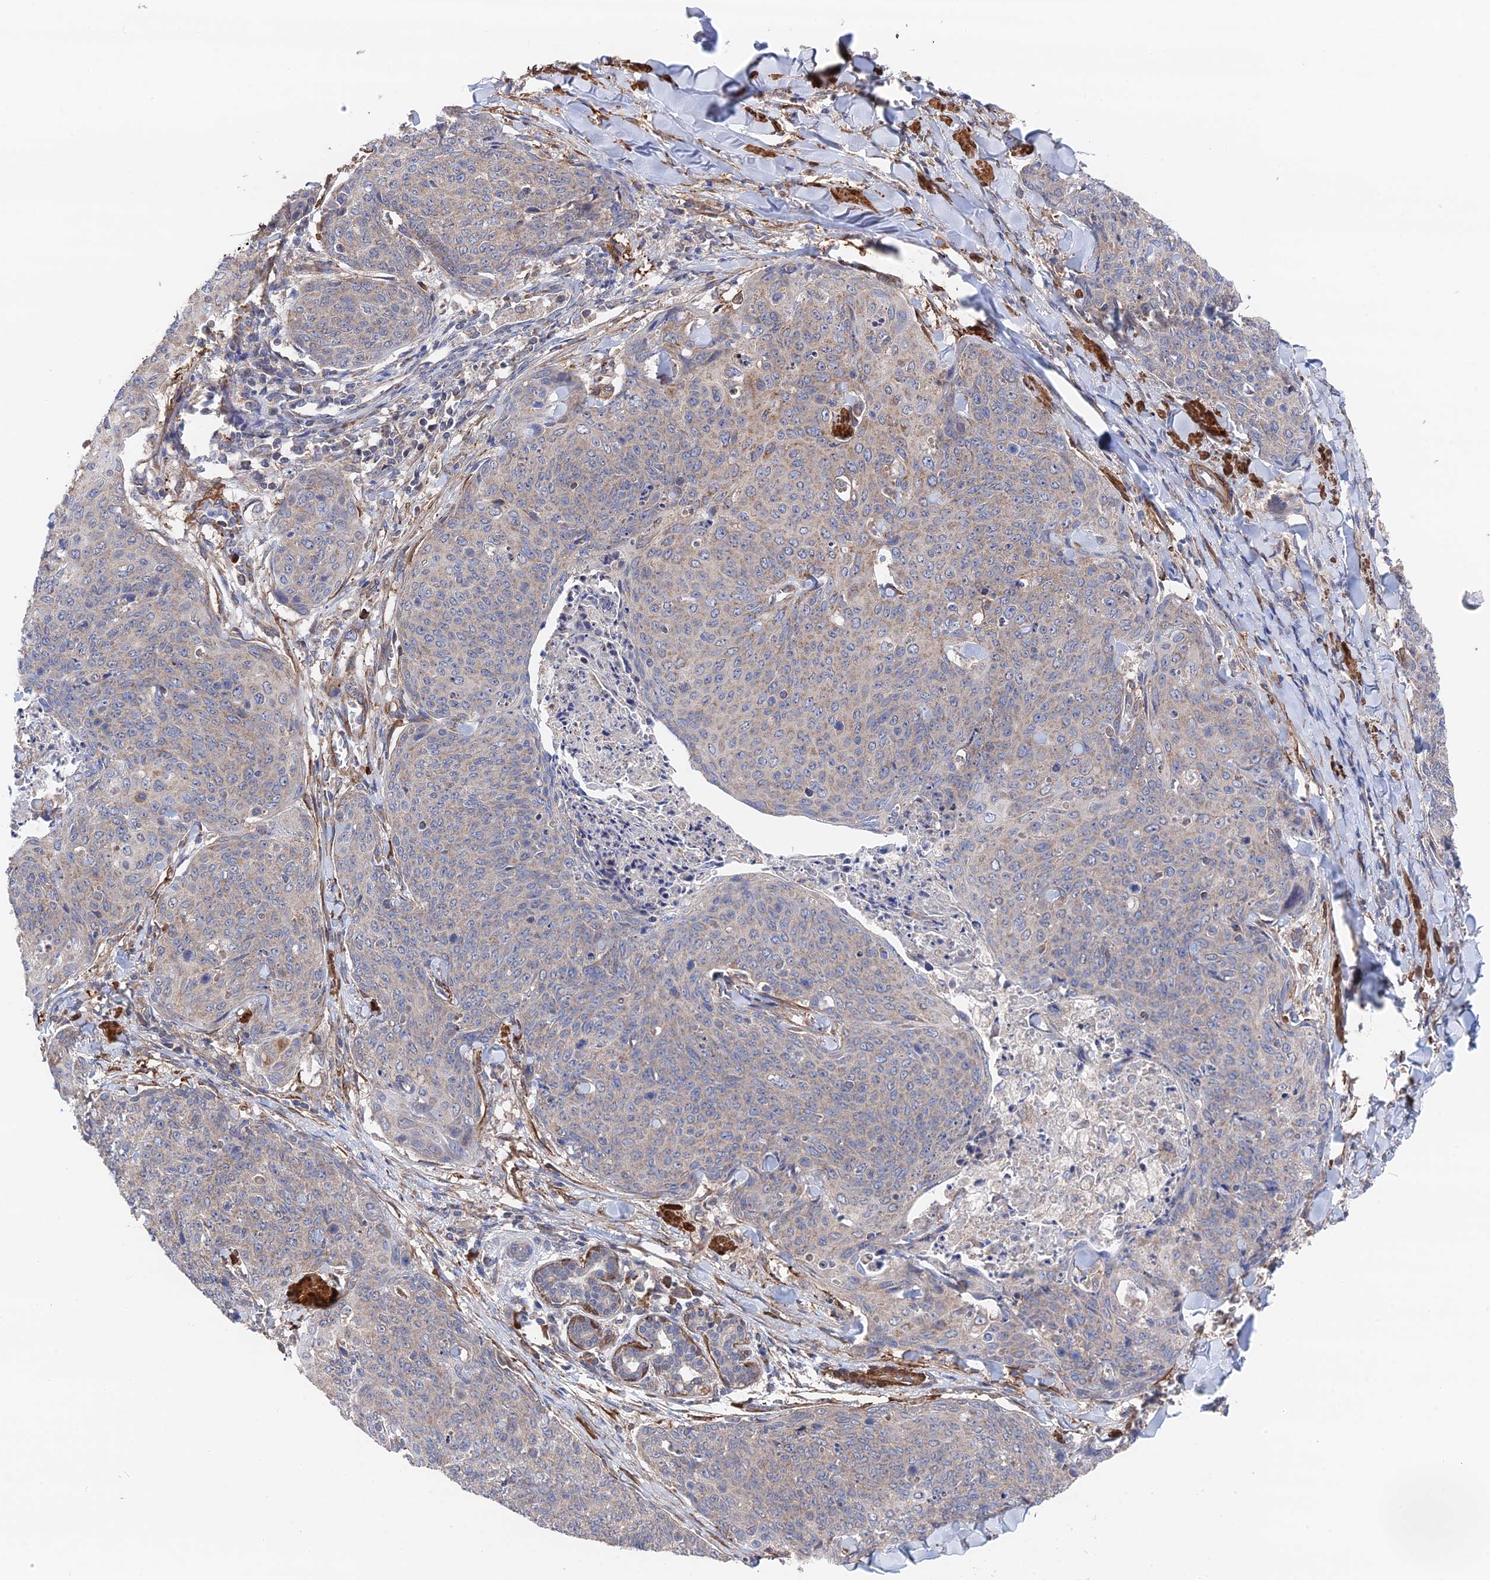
{"staining": {"intensity": "weak", "quantity": "<25%", "location": "cytoplasmic/membranous"}, "tissue": "skin cancer", "cell_type": "Tumor cells", "image_type": "cancer", "snomed": [{"axis": "morphology", "description": "Squamous cell carcinoma, NOS"}, {"axis": "topography", "description": "Skin"}, {"axis": "topography", "description": "Vulva"}], "caption": "Immunohistochemical staining of human skin cancer shows no significant staining in tumor cells.", "gene": "ZNF320", "patient": {"sex": "female", "age": 85}}